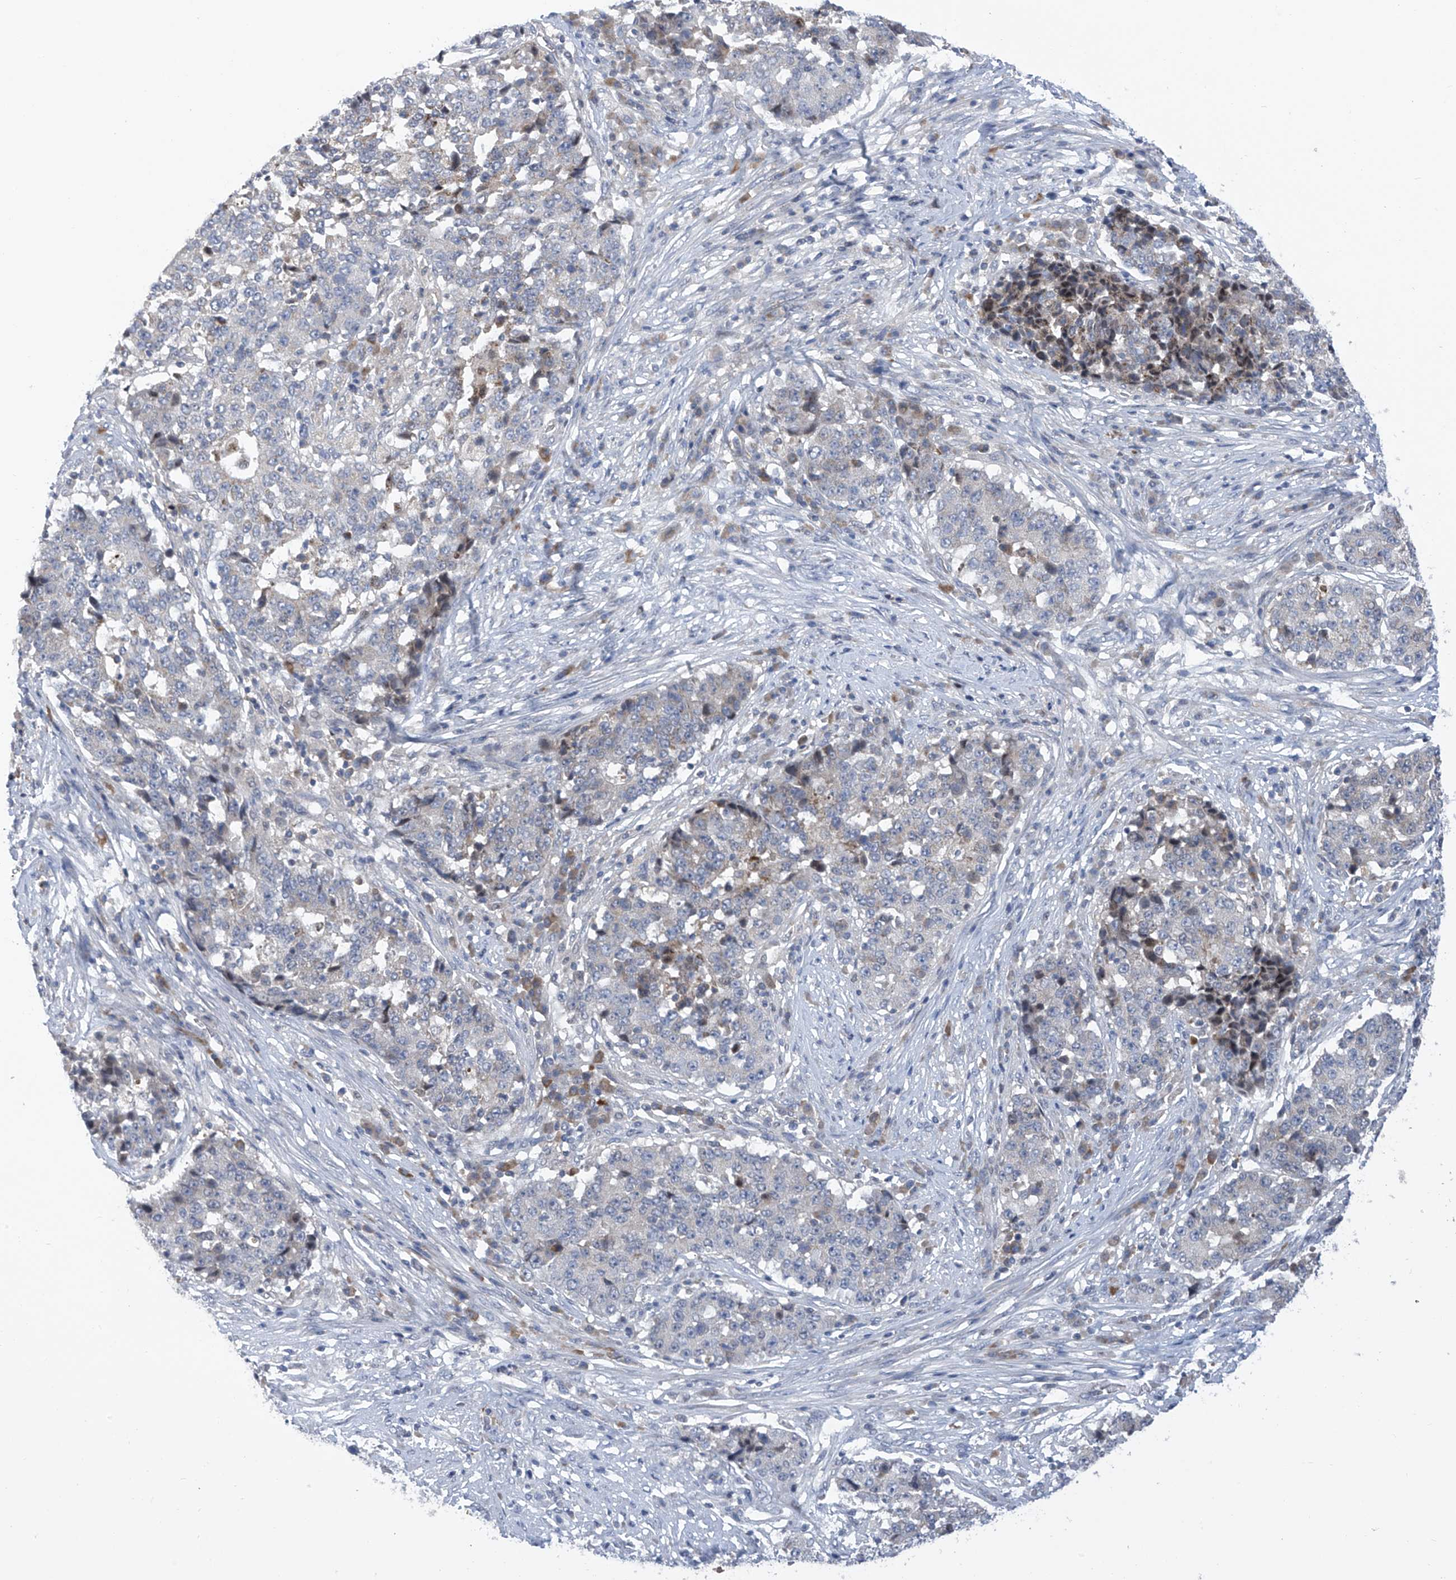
{"staining": {"intensity": "negative", "quantity": "none", "location": "none"}, "tissue": "stomach cancer", "cell_type": "Tumor cells", "image_type": "cancer", "snomed": [{"axis": "morphology", "description": "Adenocarcinoma, NOS"}, {"axis": "topography", "description": "Stomach"}], "caption": "DAB (3,3'-diaminobenzidine) immunohistochemical staining of adenocarcinoma (stomach) displays no significant positivity in tumor cells.", "gene": "SLCO4A1", "patient": {"sex": "male", "age": 59}}